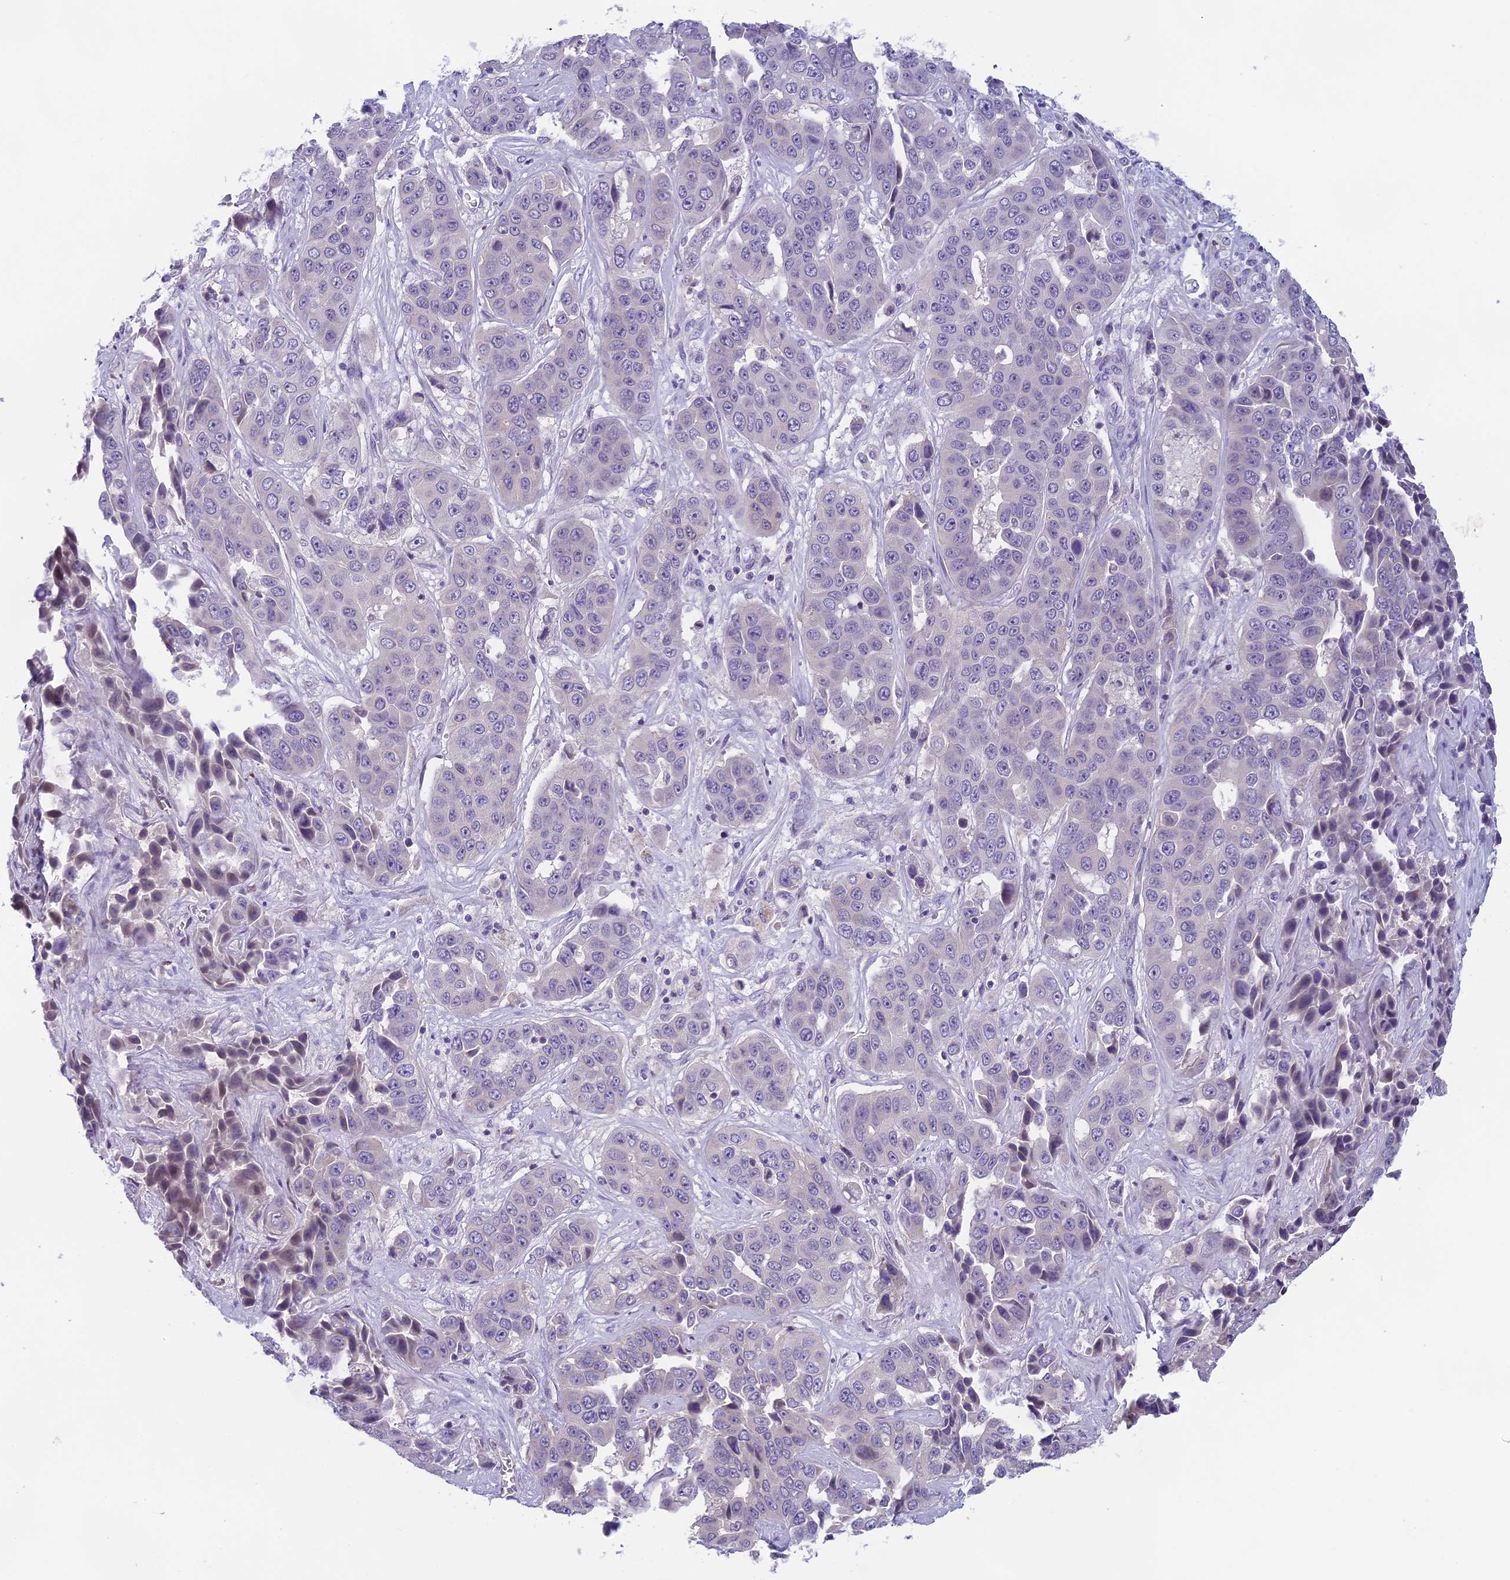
{"staining": {"intensity": "negative", "quantity": "none", "location": "none"}, "tissue": "liver cancer", "cell_type": "Tumor cells", "image_type": "cancer", "snomed": [{"axis": "morphology", "description": "Cholangiocarcinoma"}, {"axis": "topography", "description": "Liver"}], "caption": "Immunohistochemistry (IHC) micrograph of human liver cancer (cholangiocarcinoma) stained for a protein (brown), which reveals no expression in tumor cells.", "gene": "ARHGEF37", "patient": {"sex": "female", "age": 52}}